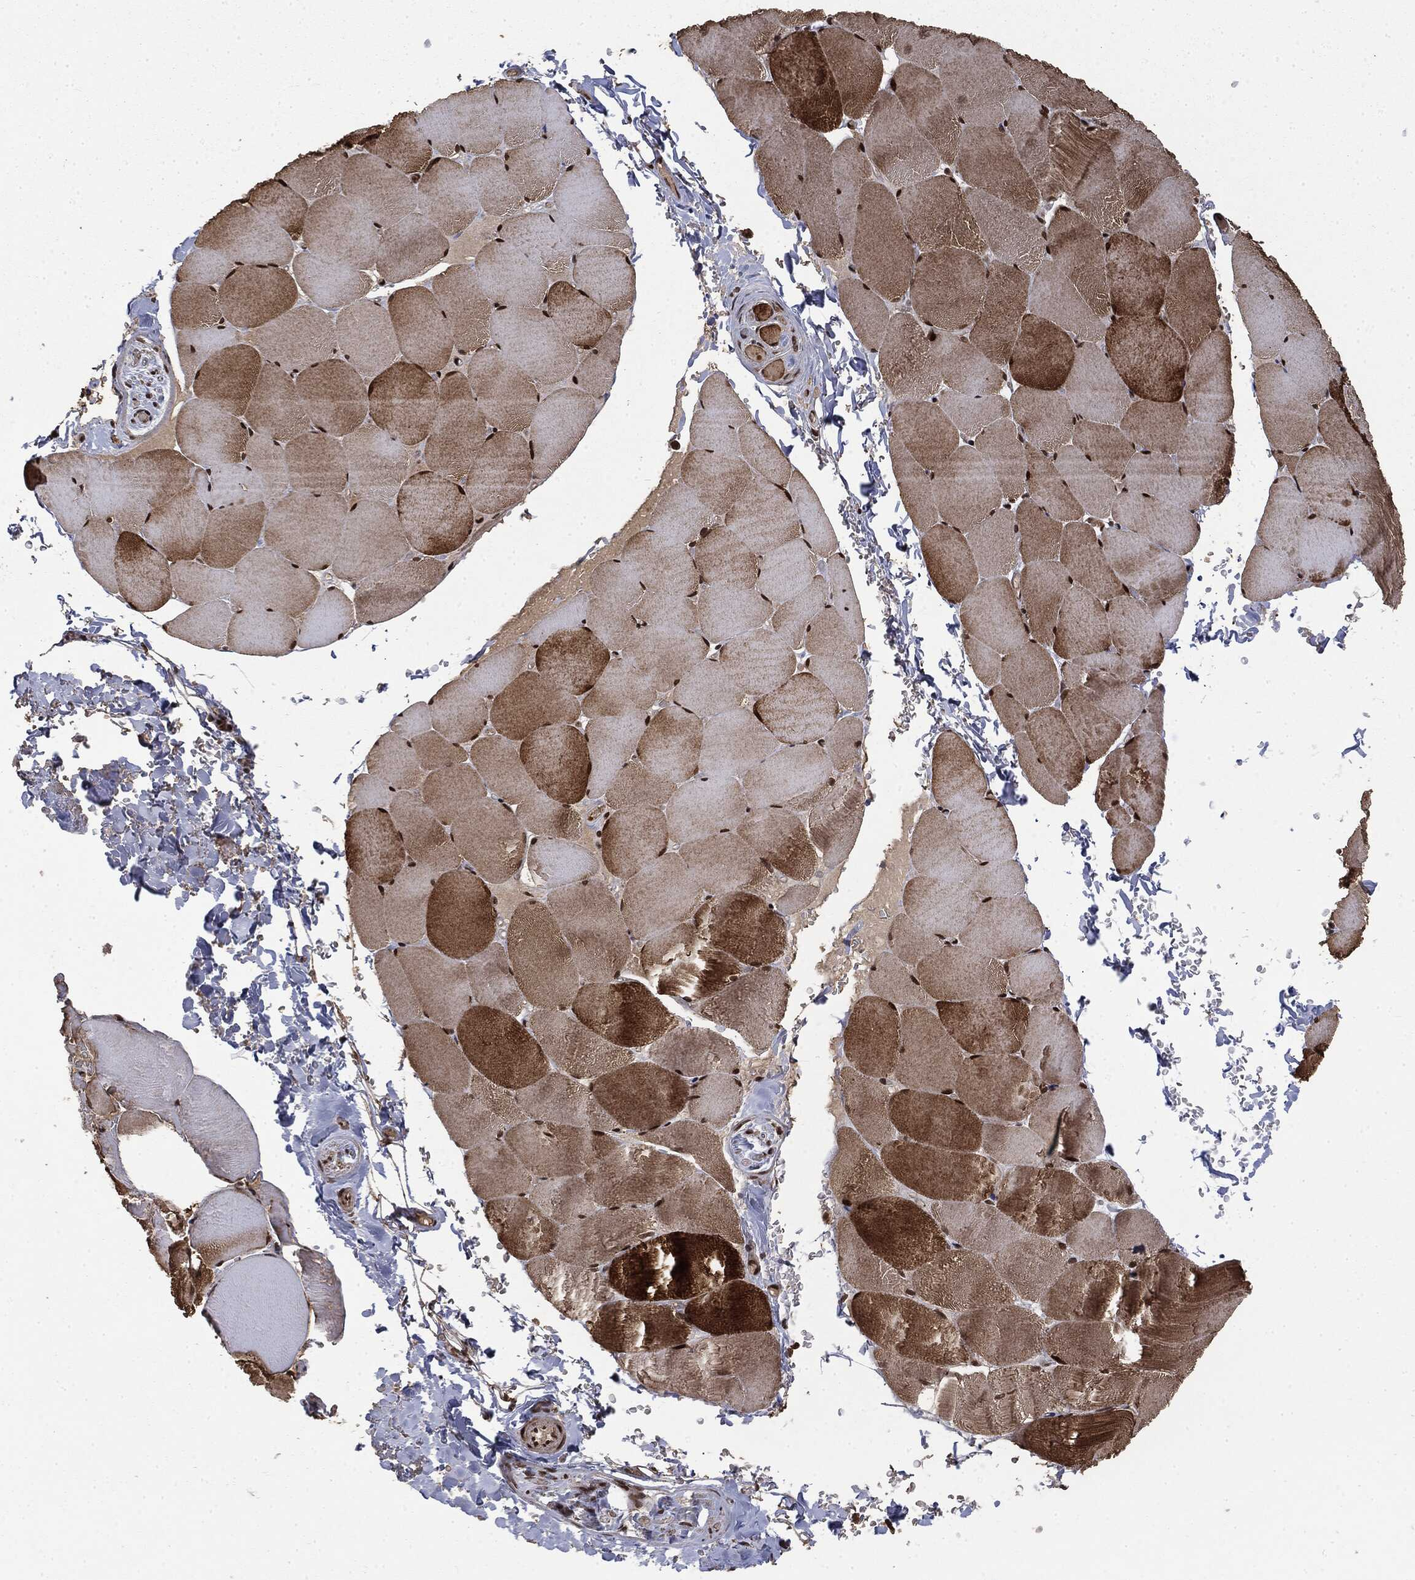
{"staining": {"intensity": "strong", "quantity": "<25%", "location": "cytoplasmic/membranous,nuclear"}, "tissue": "skeletal muscle", "cell_type": "Myocytes", "image_type": "normal", "snomed": [{"axis": "morphology", "description": "Normal tissue, NOS"}, {"axis": "topography", "description": "Skeletal muscle"}], "caption": "Myocytes show medium levels of strong cytoplasmic/membranous,nuclear positivity in about <25% of cells in unremarkable human skeletal muscle.", "gene": "CTDP1", "patient": {"sex": "female", "age": 37}}